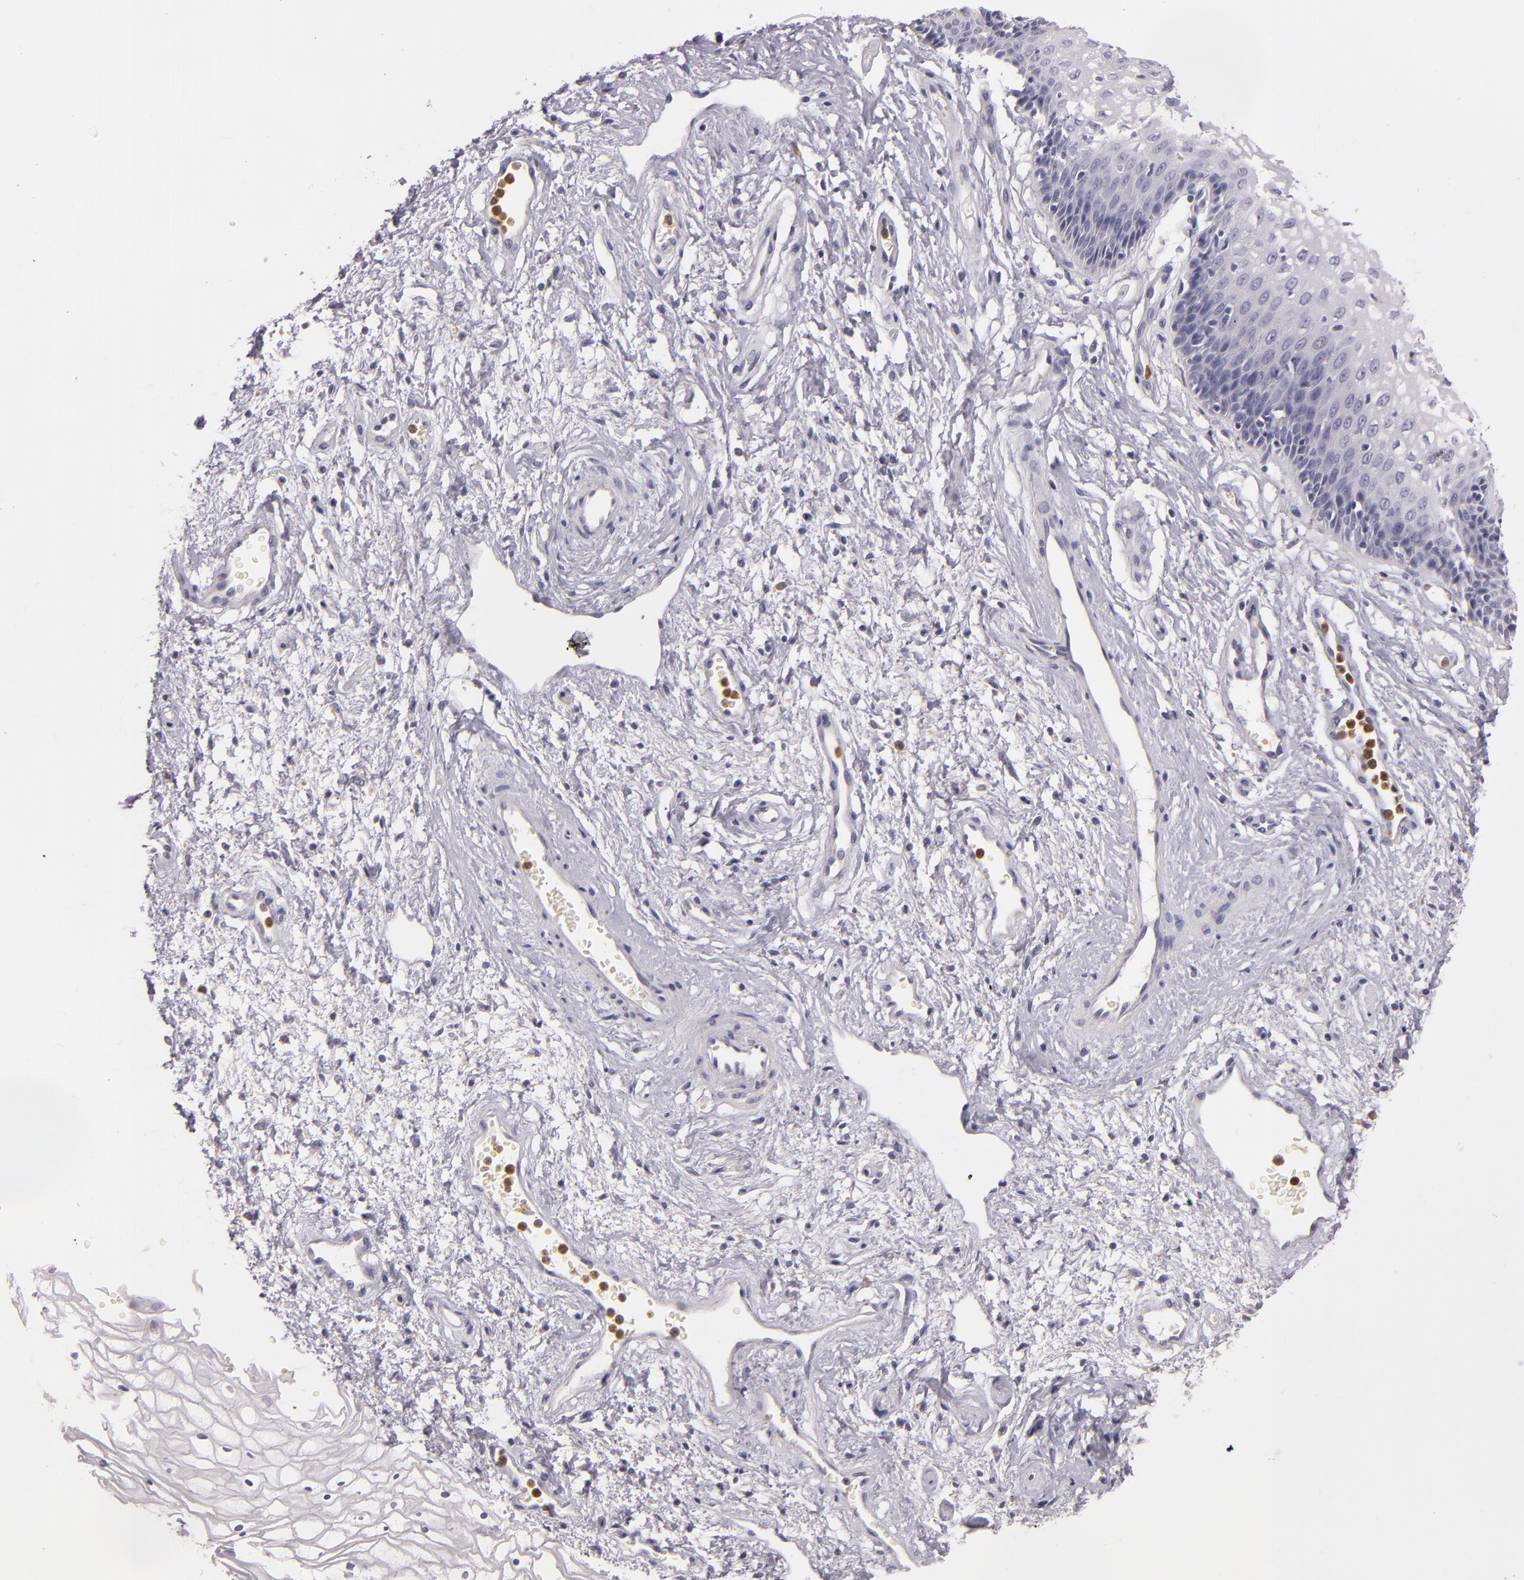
{"staining": {"intensity": "negative", "quantity": "none", "location": "none"}, "tissue": "vagina", "cell_type": "Squamous epithelial cells", "image_type": "normal", "snomed": [{"axis": "morphology", "description": "Normal tissue, NOS"}, {"axis": "topography", "description": "Vagina"}], "caption": "This micrograph is of unremarkable vagina stained with immunohistochemistry to label a protein in brown with the nuclei are counter-stained blue. There is no positivity in squamous epithelial cells. Nuclei are stained in blue.", "gene": "TLR8", "patient": {"sex": "female", "age": 34}}